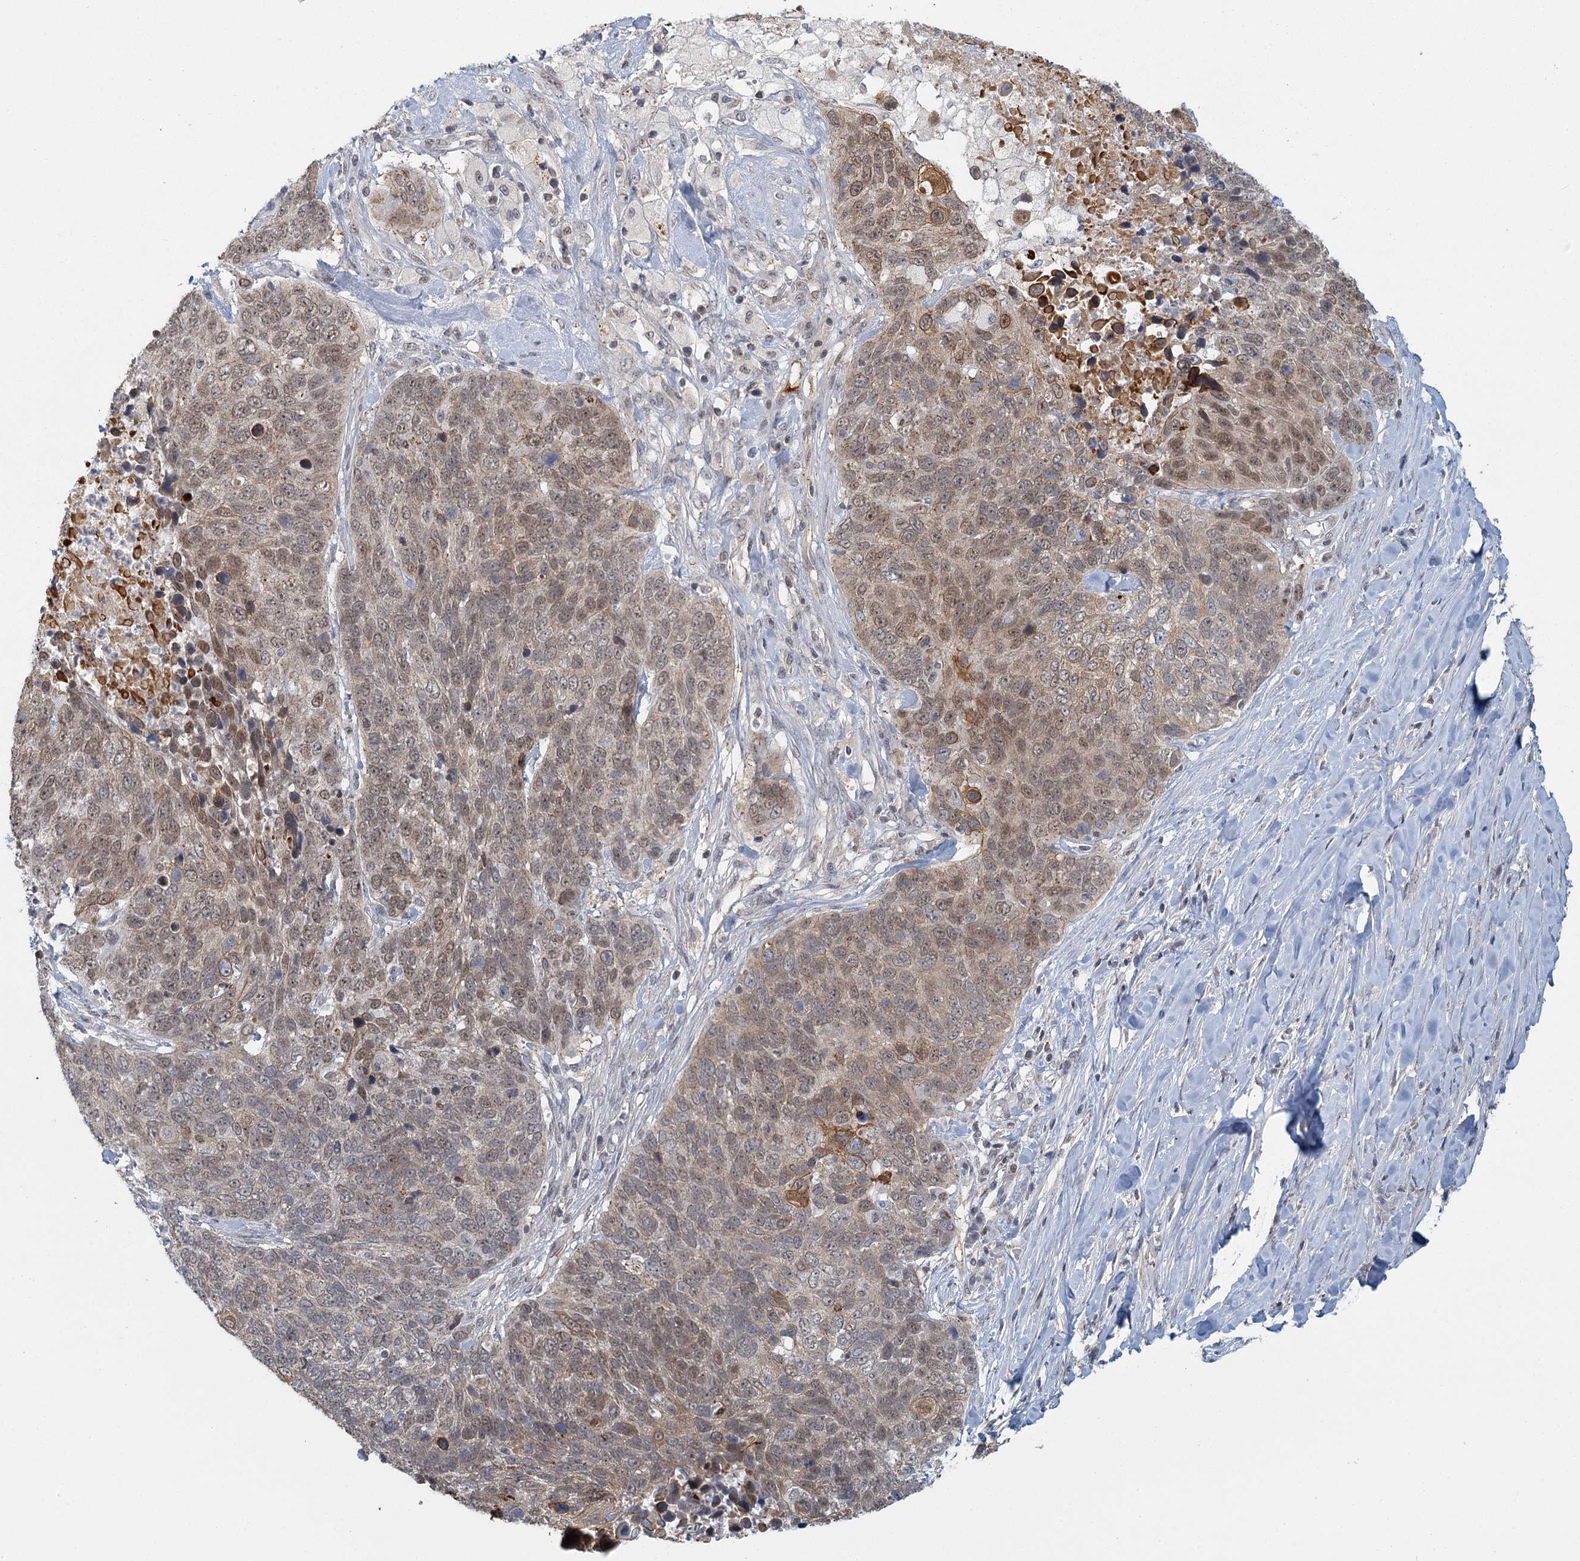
{"staining": {"intensity": "moderate", "quantity": "25%-75%", "location": "cytoplasmic/membranous,nuclear"}, "tissue": "lung cancer", "cell_type": "Tumor cells", "image_type": "cancer", "snomed": [{"axis": "morphology", "description": "Normal tissue, NOS"}, {"axis": "morphology", "description": "Squamous cell carcinoma, NOS"}, {"axis": "topography", "description": "Lymph node"}, {"axis": "topography", "description": "Lung"}], "caption": "The histopathology image exhibits immunohistochemical staining of lung cancer. There is moderate cytoplasmic/membranous and nuclear staining is appreciated in about 25%-75% of tumor cells.", "gene": "GPATCH11", "patient": {"sex": "male", "age": 66}}